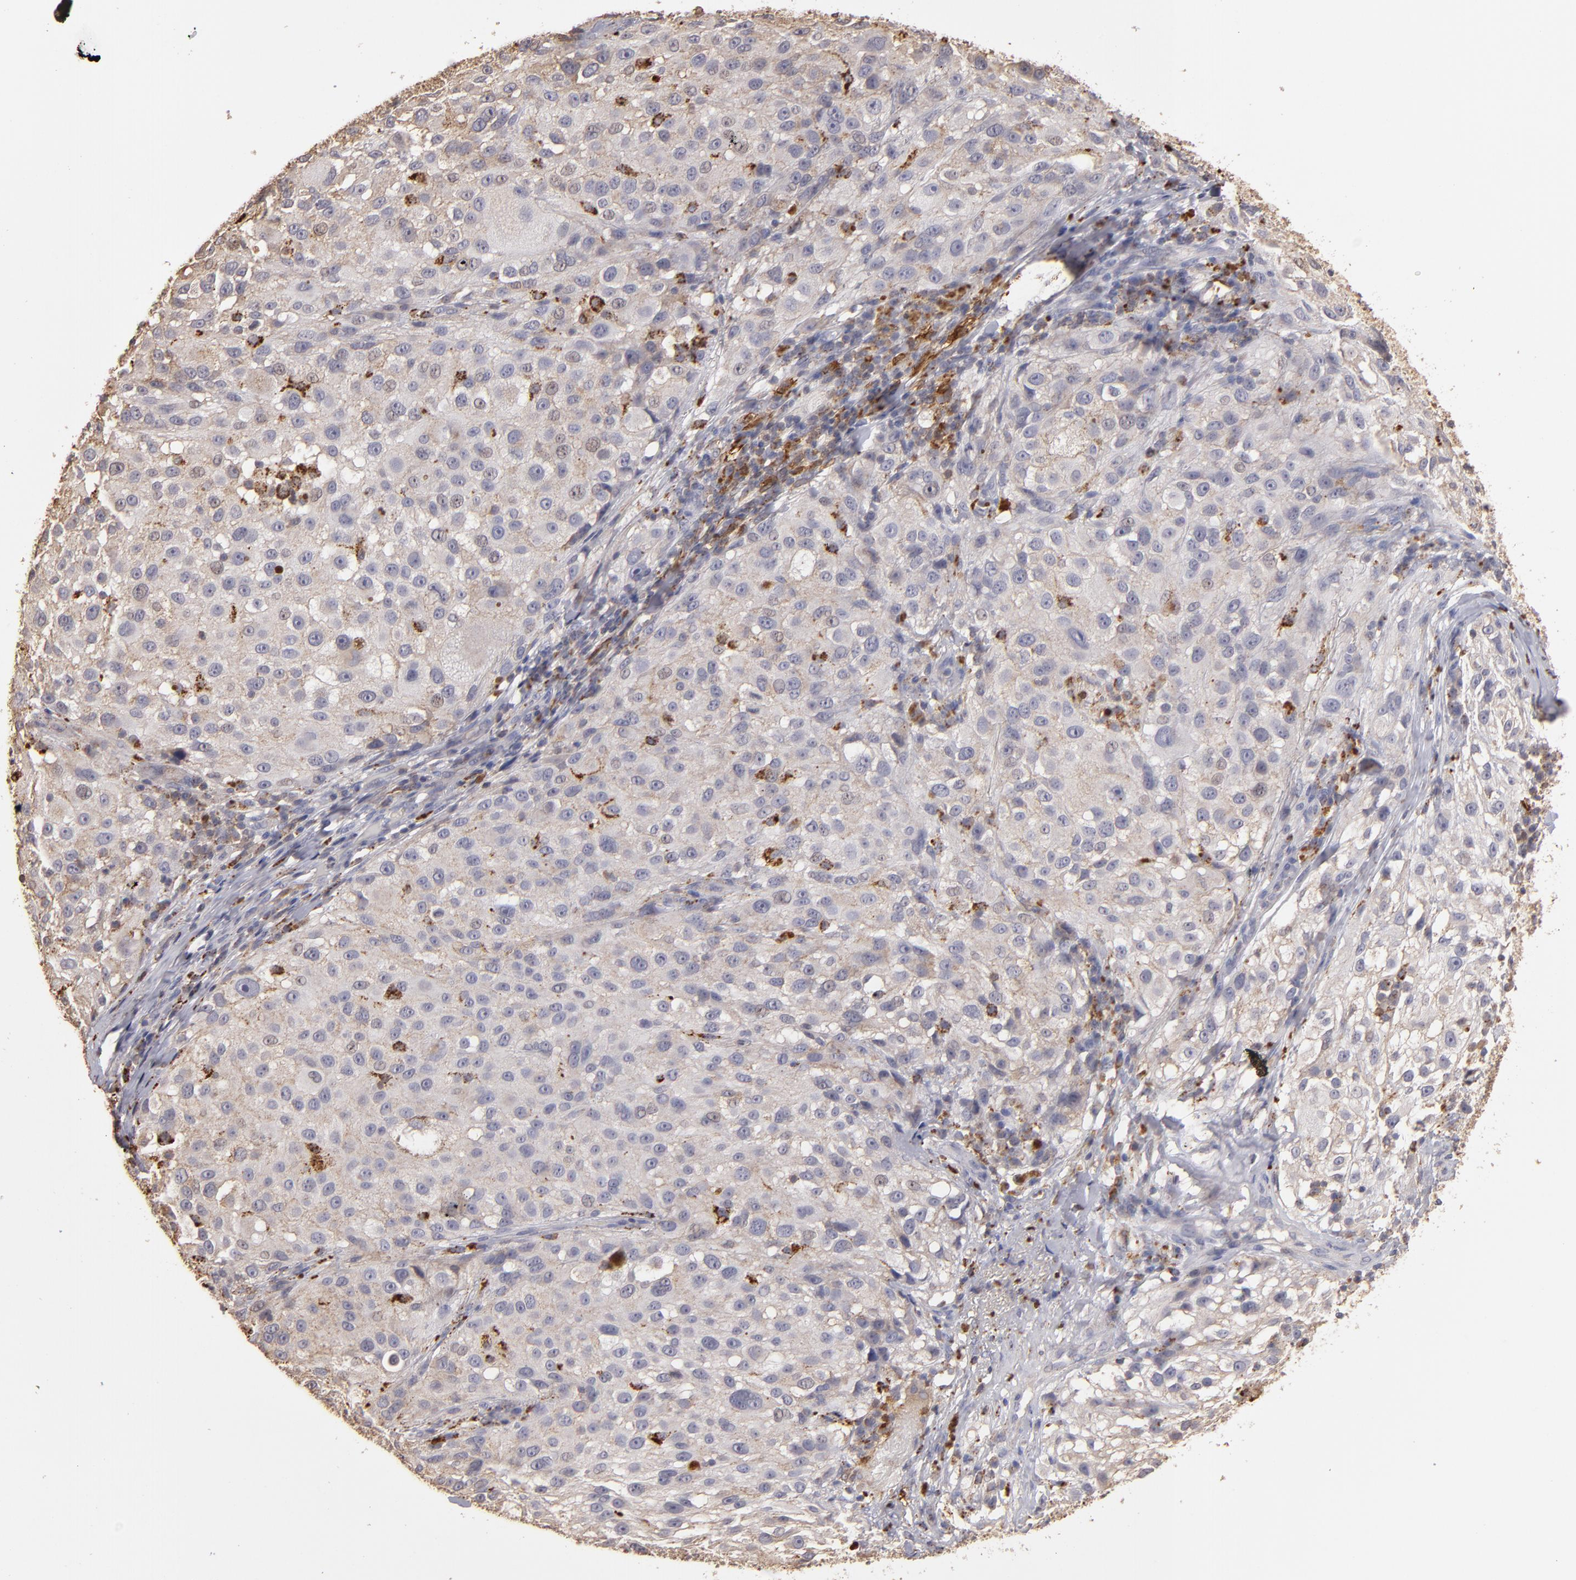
{"staining": {"intensity": "moderate", "quantity": "<25%", "location": "cytoplasmic/membranous"}, "tissue": "melanoma", "cell_type": "Tumor cells", "image_type": "cancer", "snomed": [{"axis": "morphology", "description": "Necrosis, NOS"}, {"axis": "morphology", "description": "Malignant melanoma, NOS"}, {"axis": "topography", "description": "Skin"}], "caption": "Malignant melanoma was stained to show a protein in brown. There is low levels of moderate cytoplasmic/membranous expression in approximately <25% of tumor cells. (DAB (3,3'-diaminobenzidine) IHC, brown staining for protein, blue staining for nuclei).", "gene": "TRAF1", "patient": {"sex": "female", "age": 87}}